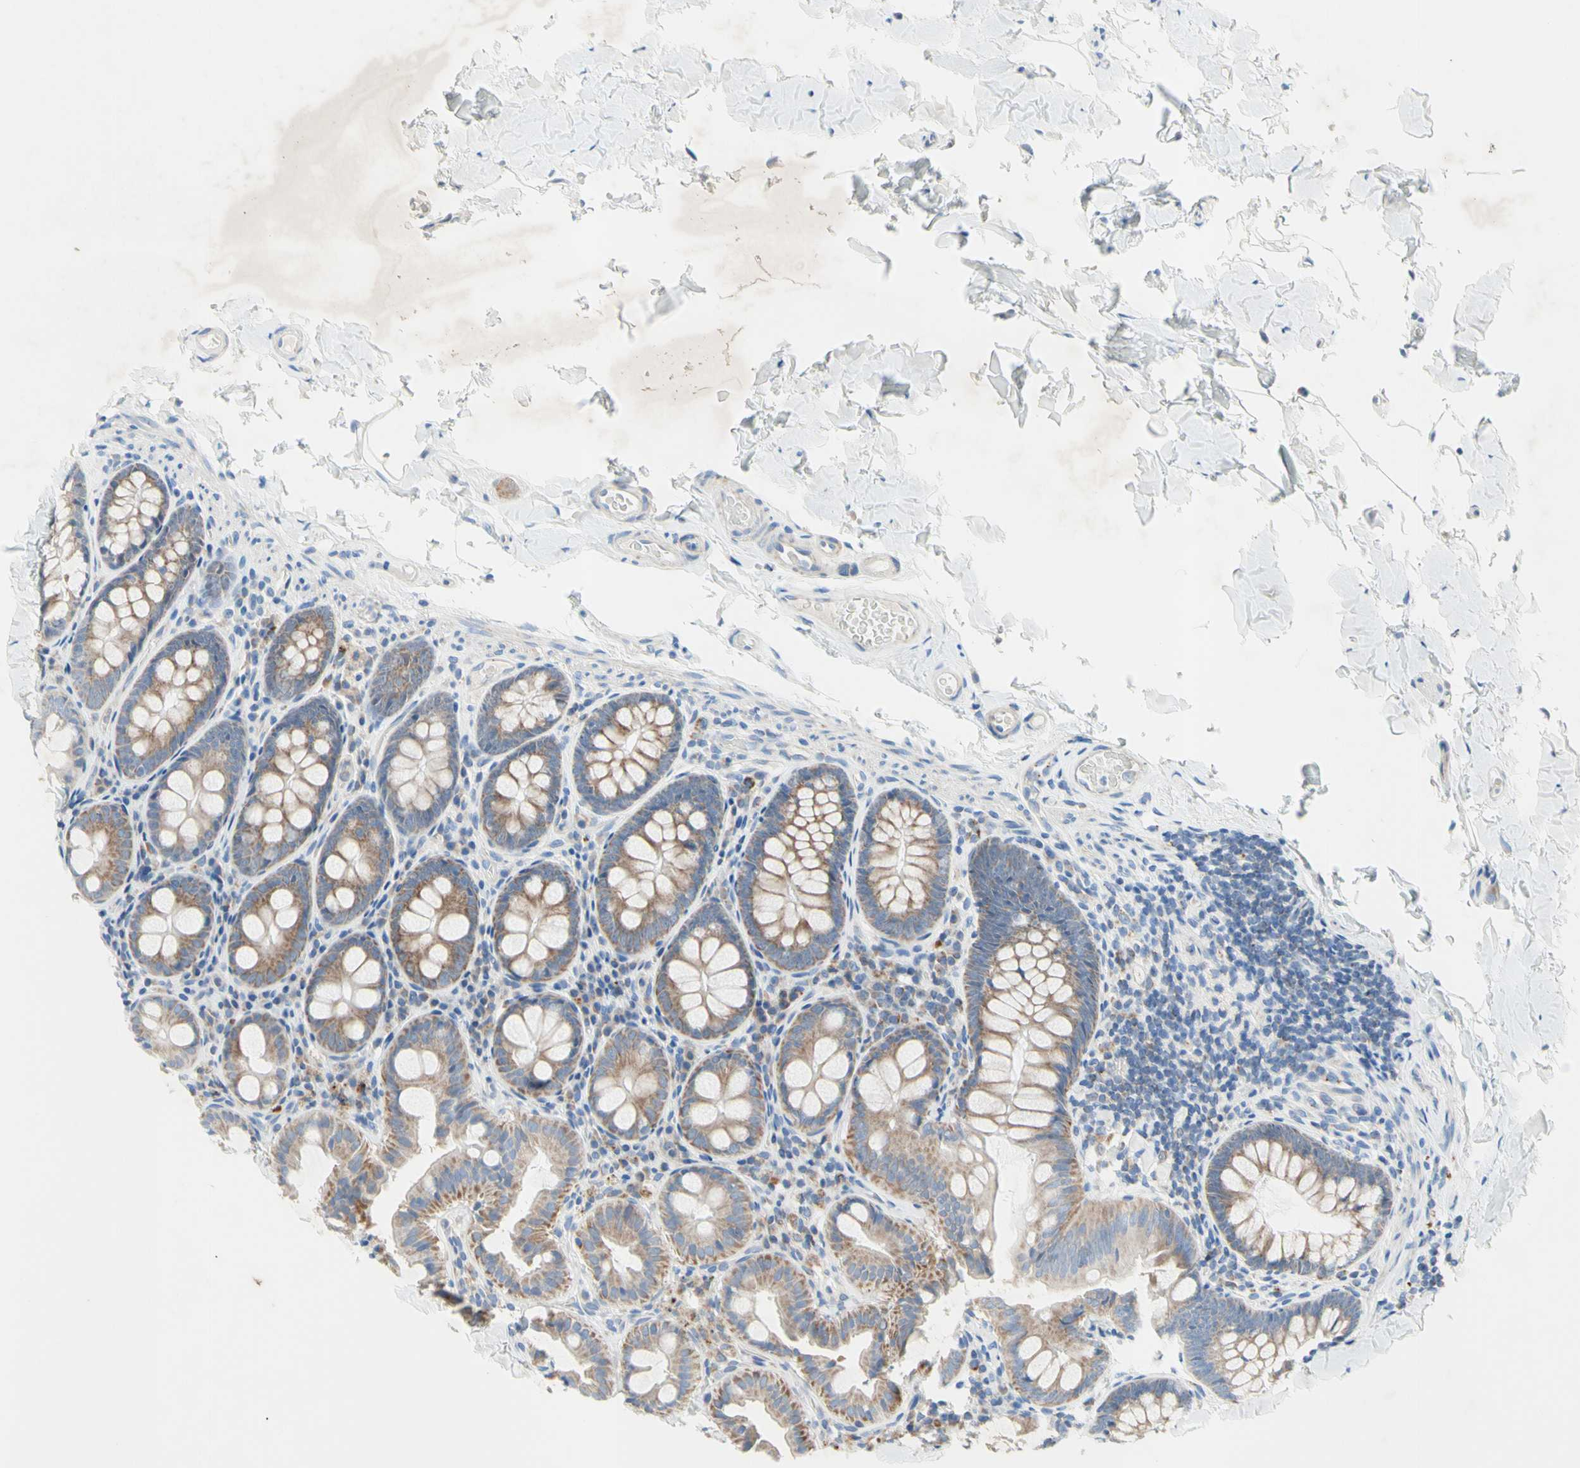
{"staining": {"intensity": "negative", "quantity": "none", "location": "none"}, "tissue": "colon", "cell_type": "Endothelial cells", "image_type": "normal", "snomed": [{"axis": "morphology", "description": "Normal tissue, NOS"}, {"axis": "topography", "description": "Colon"}], "caption": "Immunohistochemistry (IHC) micrograph of unremarkable colon: colon stained with DAB (3,3'-diaminobenzidine) demonstrates no significant protein staining in endothelial cells.", "gene": "MFF", "patient": {"sex": "female", "age": 61}}